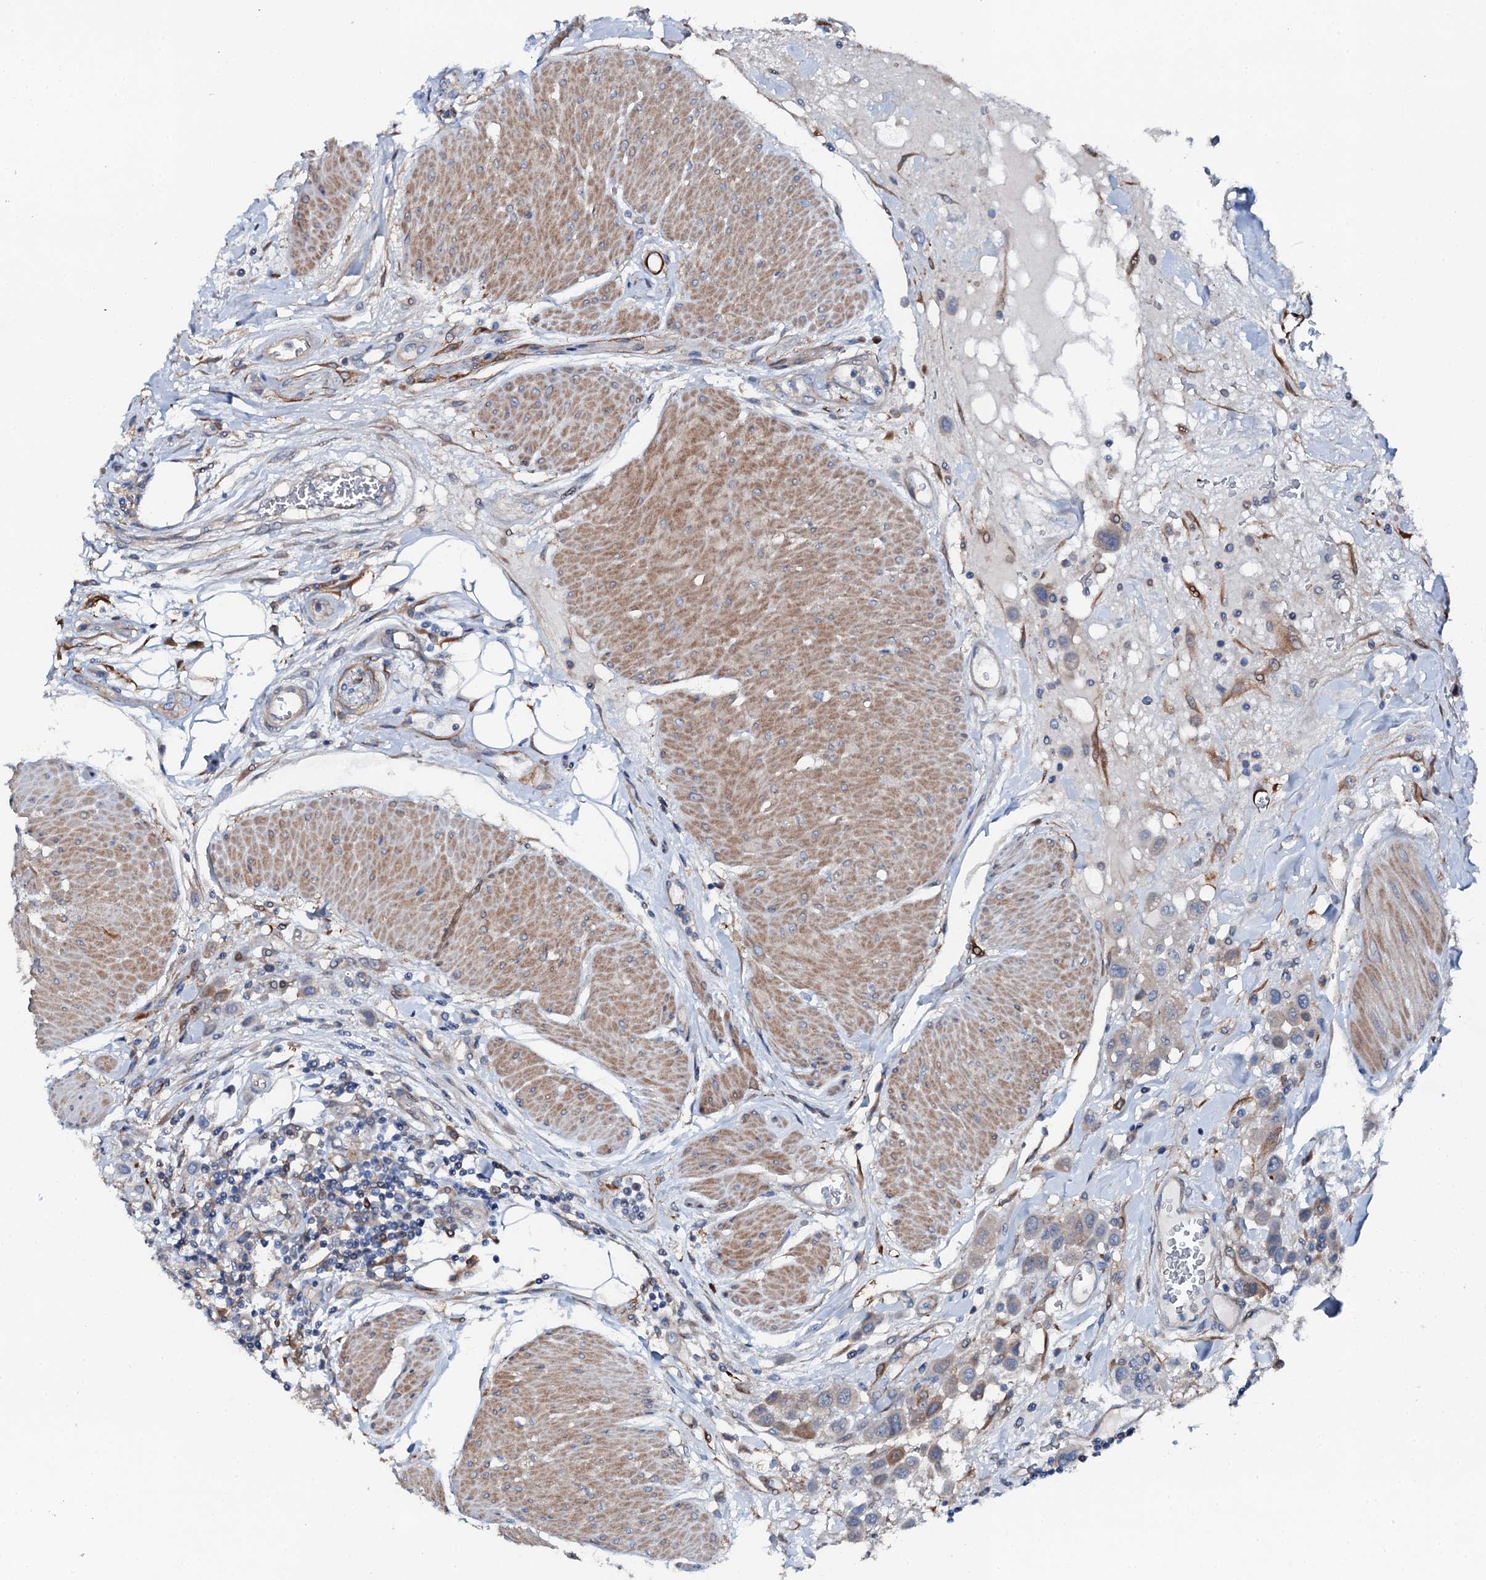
{"staining": {"intensity": "weak", "quantity": "<25%", "location": "cytoplasmic/membranous"}, "tissue": "urothelial cancer", "cell_type": "Tumor cells", "image_type": "cancer", "snomed": [{"axis": "morphology", "description": "Urothelial carcinoma, High grade"}, {"axis": "topography", "description": "Urinary bladder"}], "caption": "Immunohistochemical staining of human urothelial cancer shows no significant expression in tumor cells. Brightfield microscopy of IHC stained with DAB (3,3'-diaminobenzidine) (brown) and hematoxylin (blue), captured at high magnification.", "gene": "GFOD2", "patient": {"sex": "male", "age": 50}}